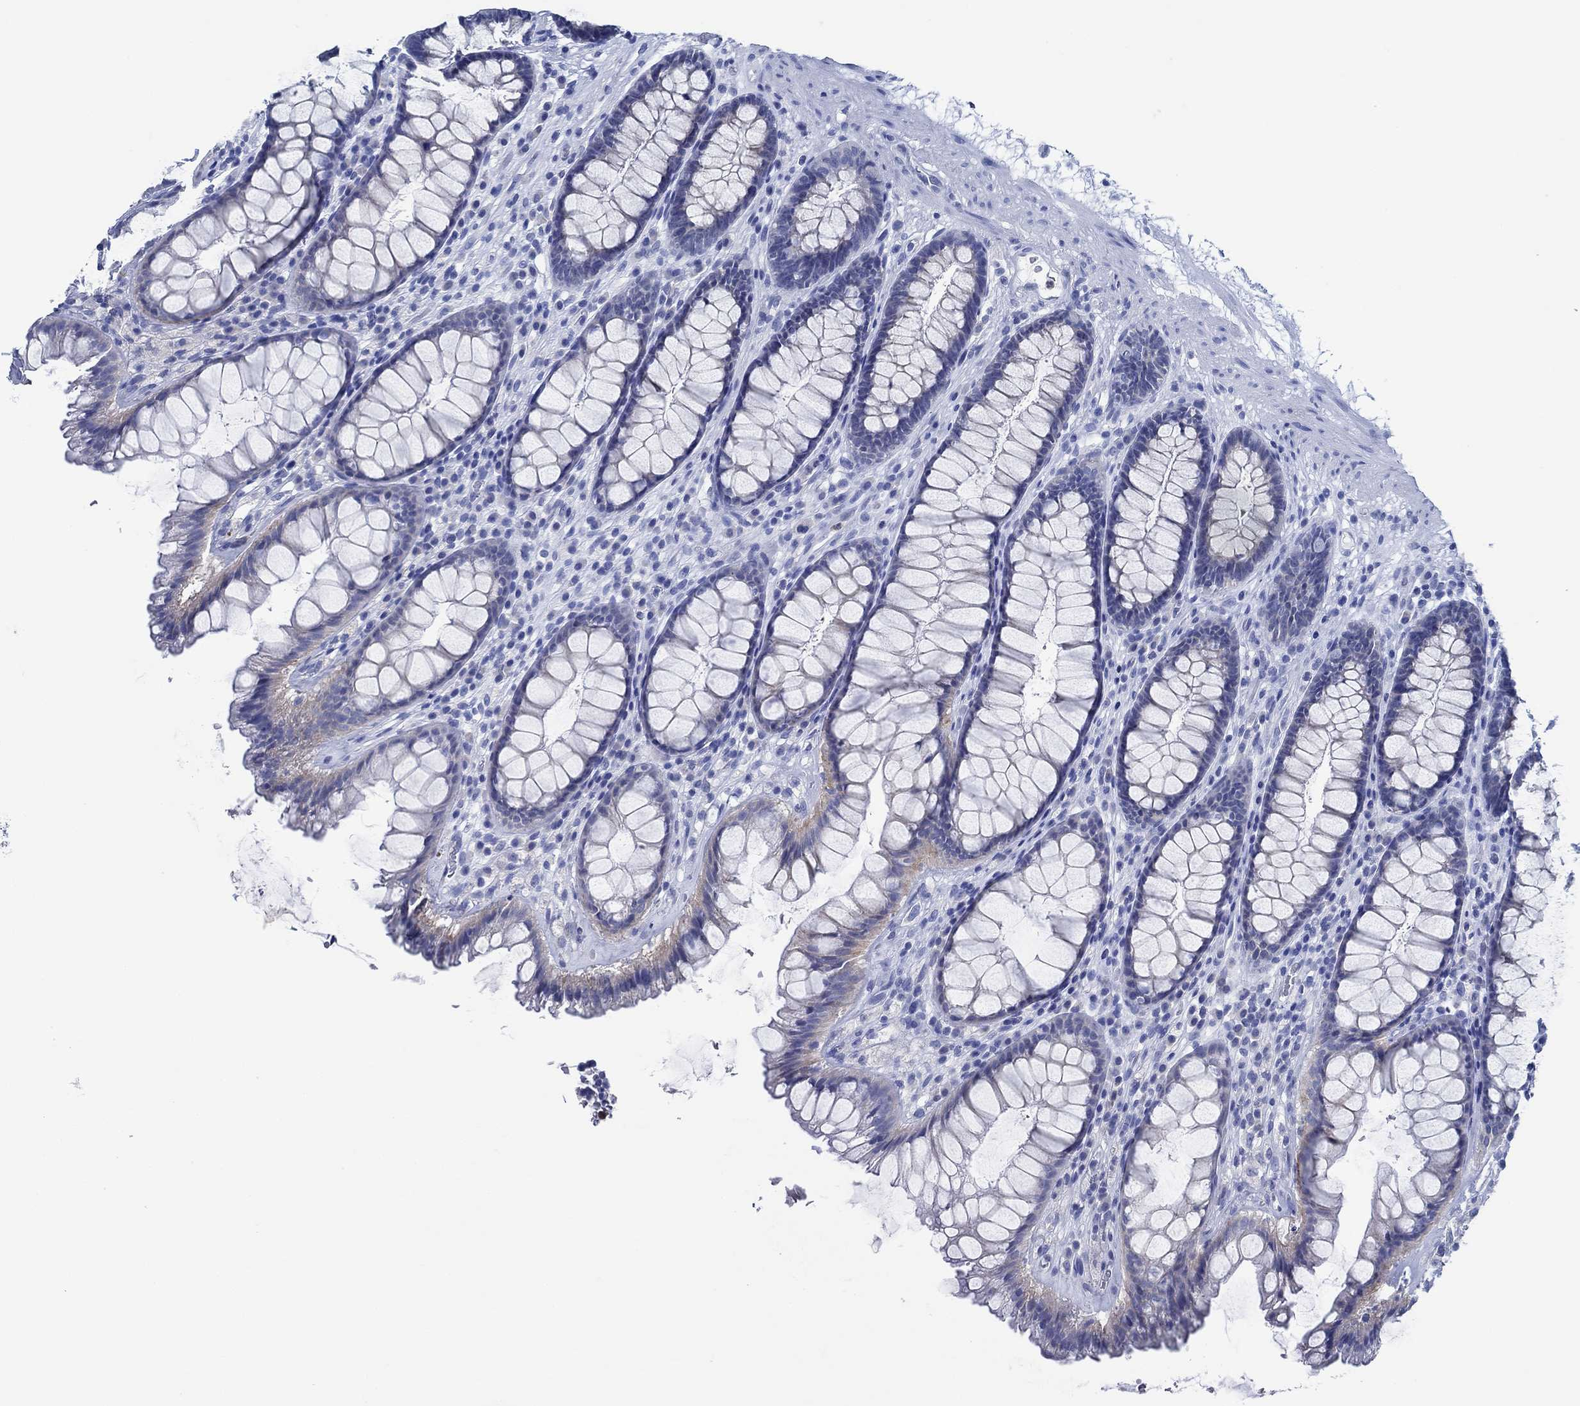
{"staining": {"intensity": "weak", "quantity": "<25%", "location": "cytoplasmic/membranous"}, "tissue": "rectum", "cell_type": "Glandular cells", "image_type": "normal", "snomed": [{"axis": "morphology", "description": "Normal tissue, NOS"}, {"axis": "topography", "description": "Rectum"}], "caption": "This image is of unremarkable rectum stained with IHC to label a protein in brown with the nuclei are counter-stained blue. There is no staining in glandular cells. Brightfield microscopy of IHC stained with DAB (3,3'-diaminobenzidine) (brown) and hematoxylin (blue), captured at high magnification.", "gene": "ZNF671", "patient": {"sex": "male", "age": 72}}